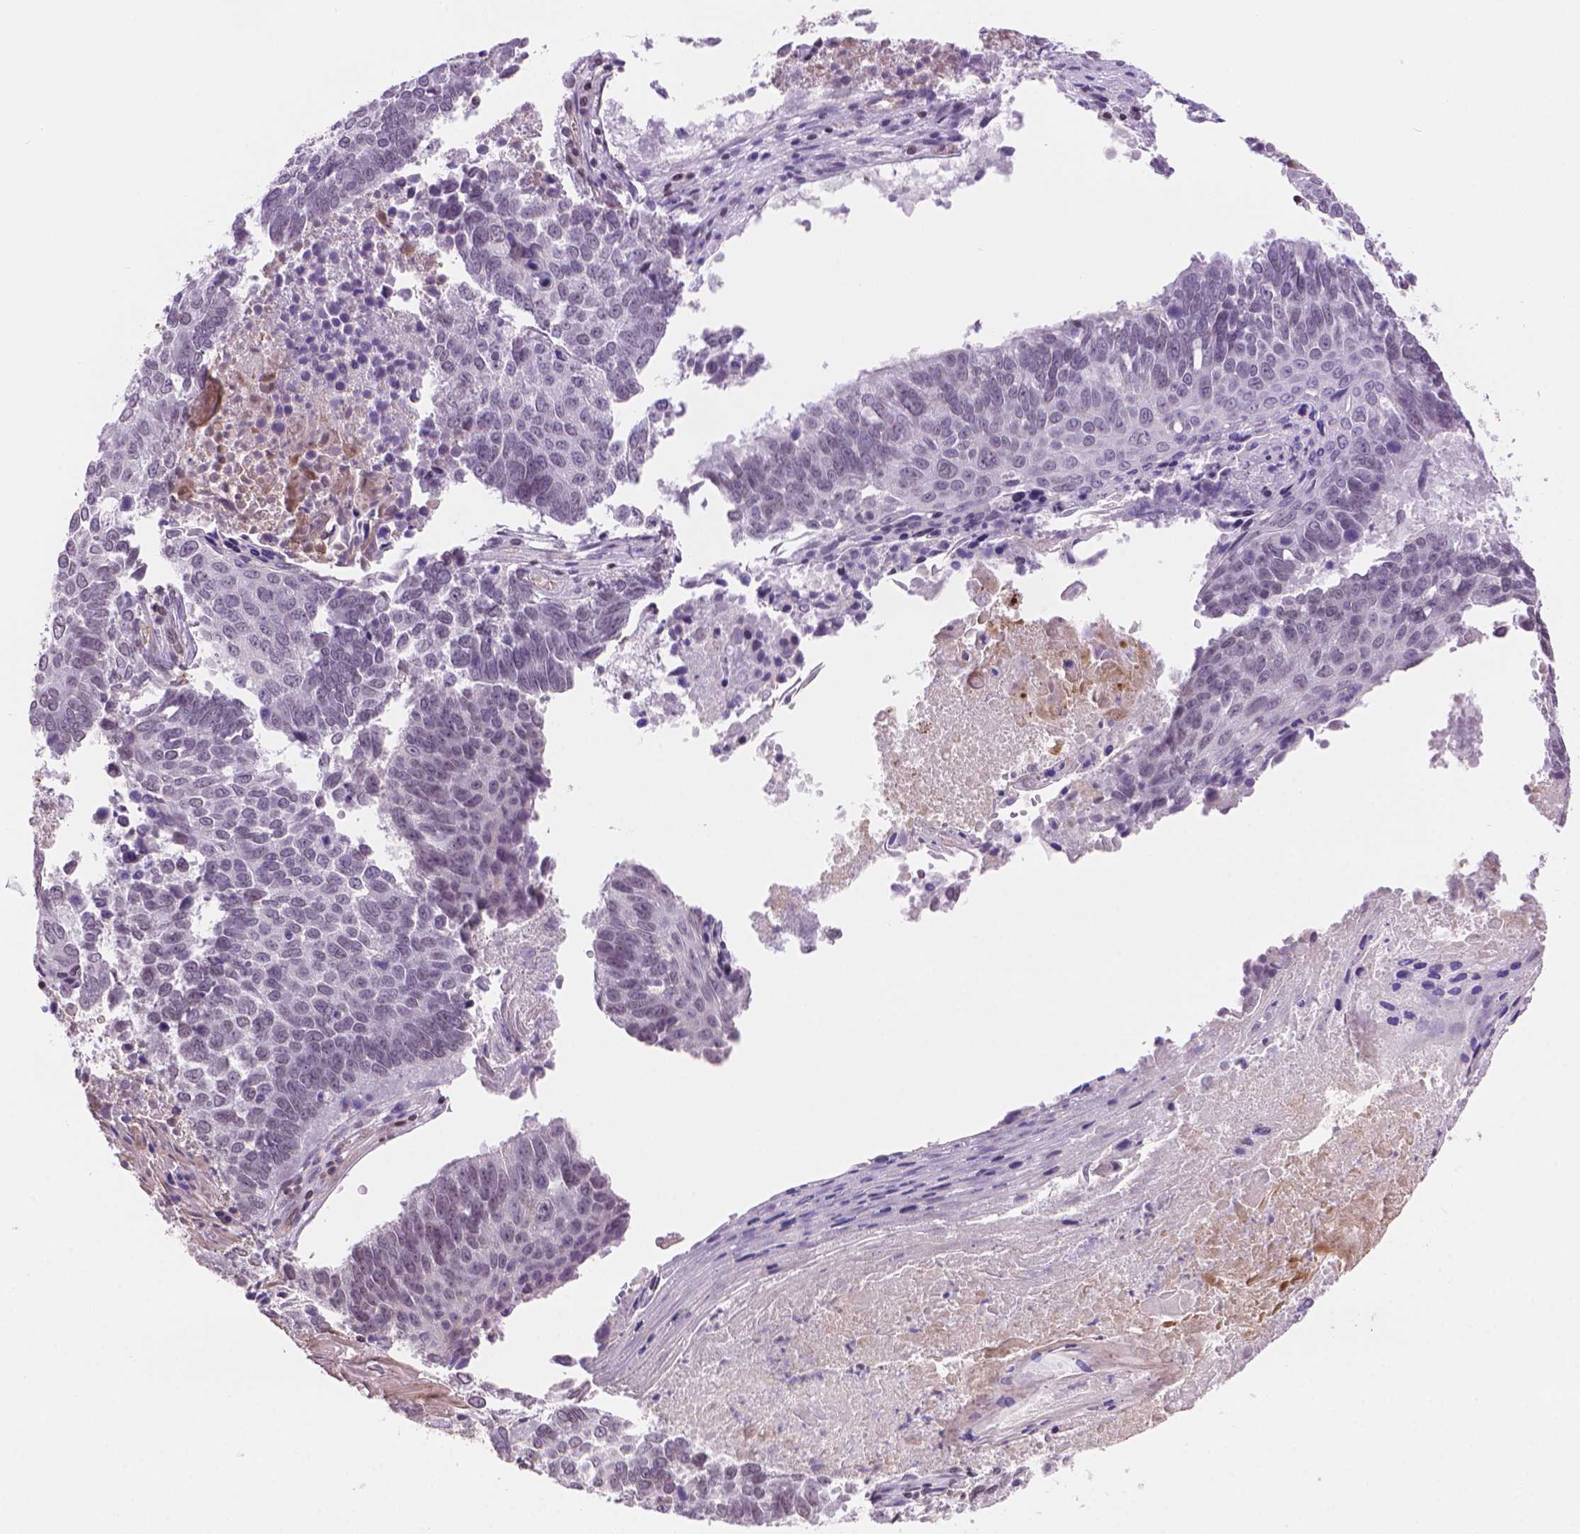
{"staining": {"intensity": "negative", "quantity": "none", "location": "none"}, "tissue": "lung cancer", "cell_type": "Tumor cells", "image_type": "cancer", "snomed": [{"axis": "morphology", "description": "Squamous cell carcinoma, NOS"}, {"axis": "topography", "description": "Lung"}], "caption": "Immunohistochemistry histopathology image of neoplastic tissue: squamous cell carcinoma (lung) stained with DAB (3,3'-diaminobenzidine) shows no significant protein staining in tumor cells.", "gene": "TMEM184A", "patient": {"sex": "male", "age": 73}}